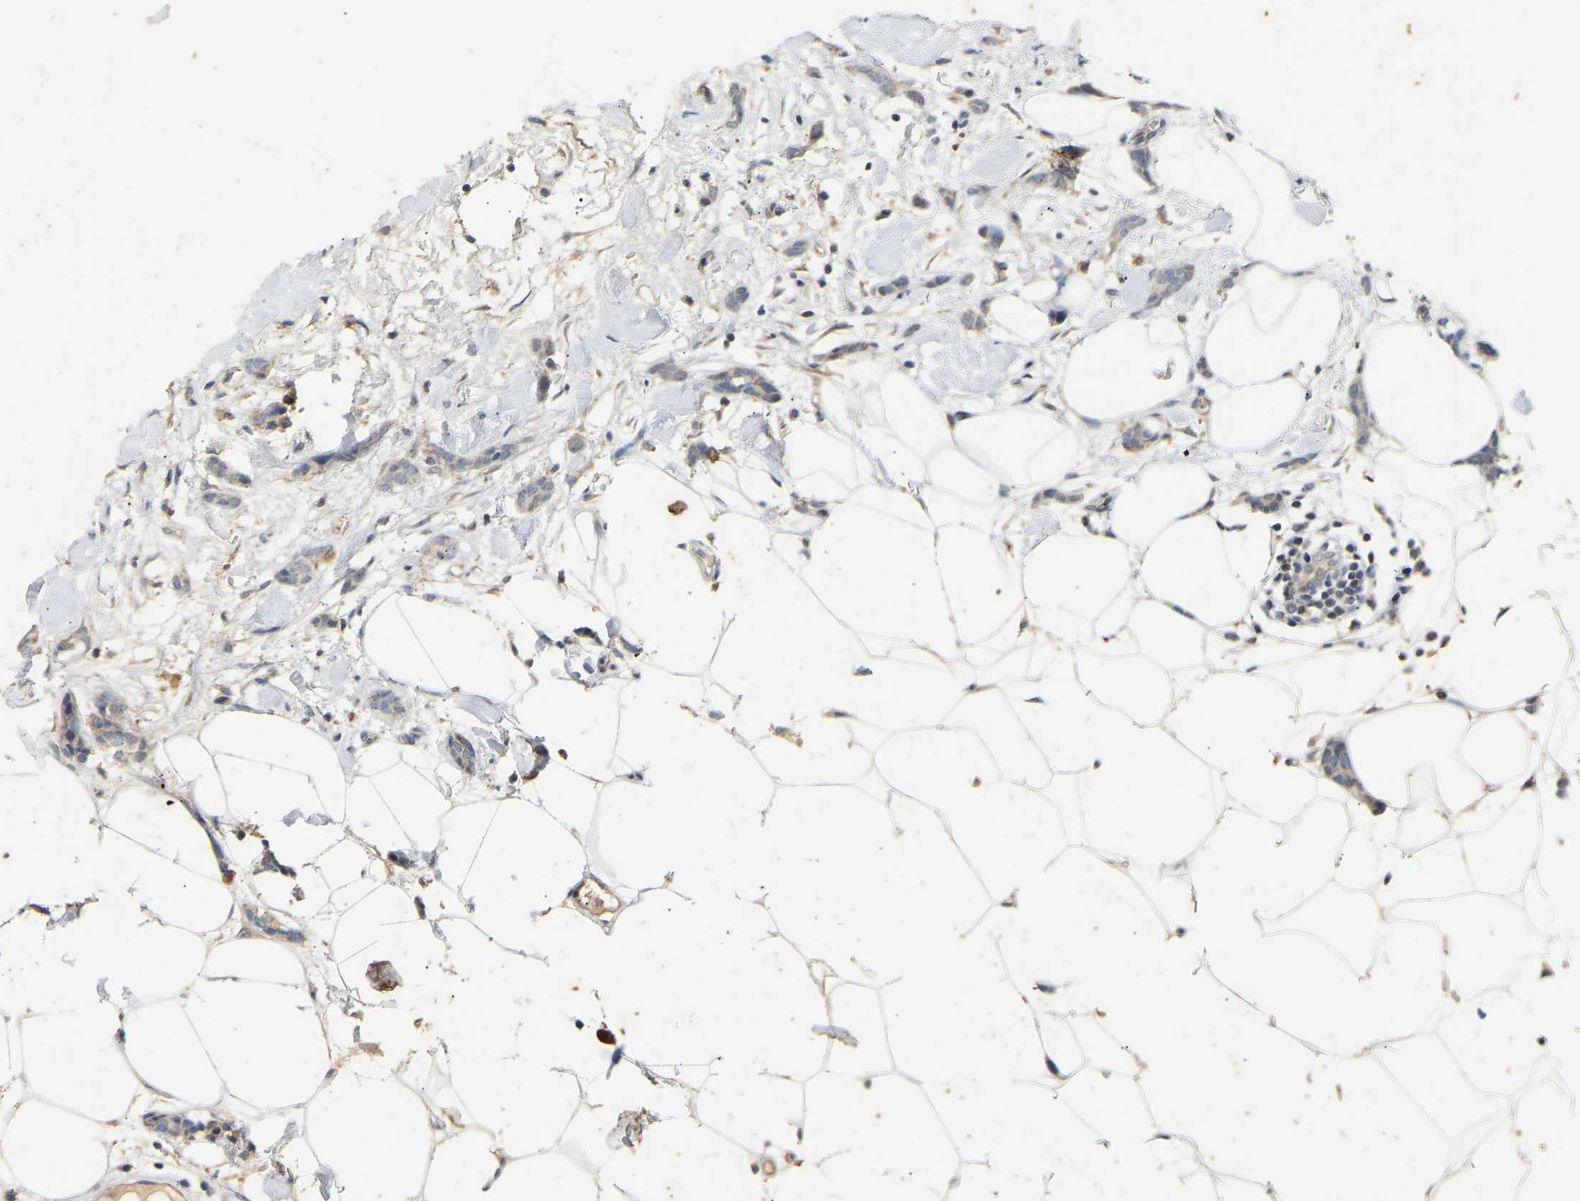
{"staining": {"intensity": "weak", "quantity": "<25%", "location": "cytoplasmic/membranous"}, "tissue": "breast cancer", "cell_type": "Tumor cells", "image_type": "cancer", "snomed": [{"axis": "morphology", "description": "Lobular carcinoma"}, {"axis": "topography", "description": "Skin"}, {"axis": "topography", "description": "Breast"}], "caption": "IHC of human breast cancer displays no expression in tumor cells.", "gene": "PTPN4", "patient": {"sex": "female", "age": 46}}